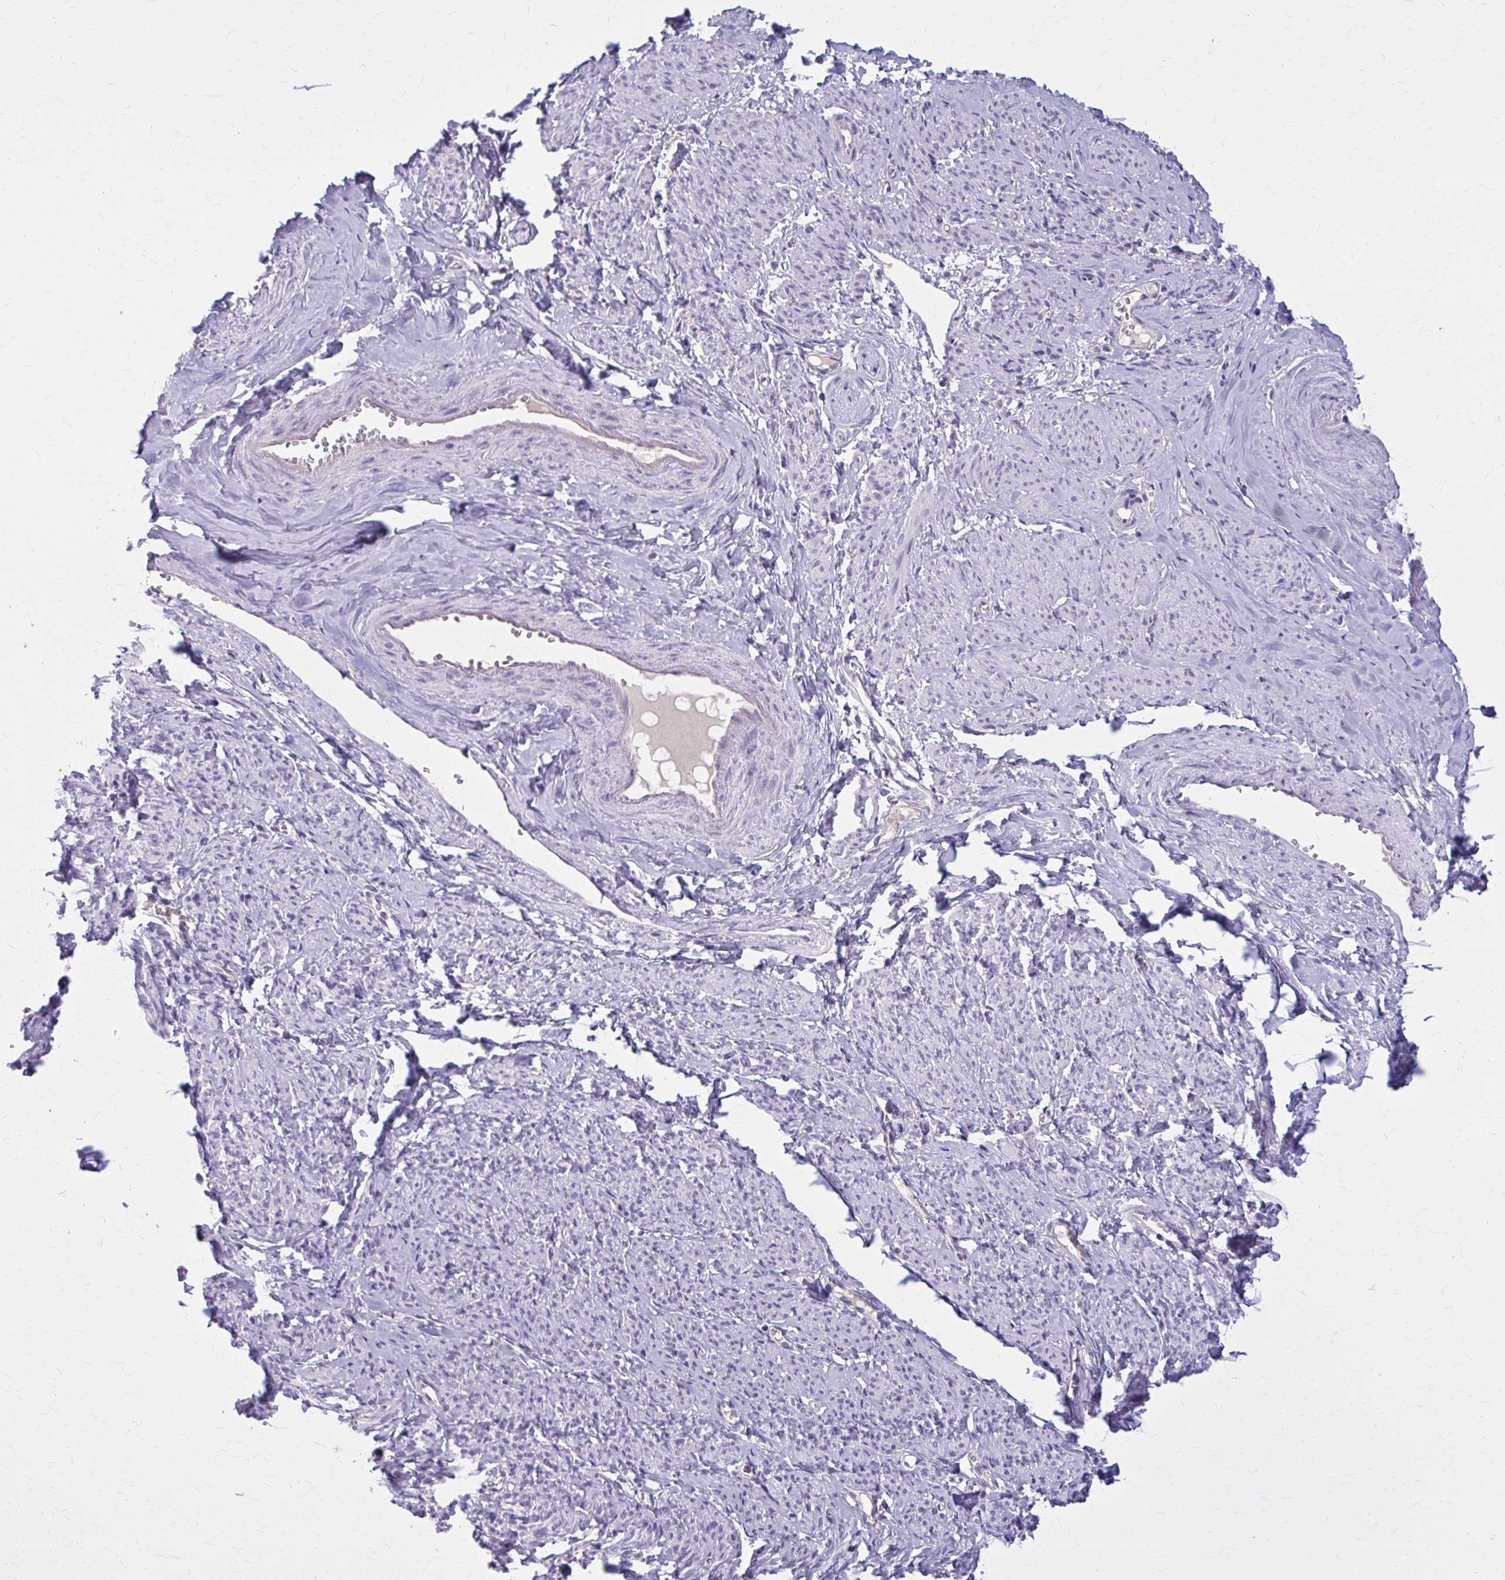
{"staining": {"intensity": "negative", "quantity": "none", "location": "none"}, "tissue": "smooth muscle", "cell_type": "Smooth muscle cells", "image_type": "normal", "snomed": [{"axis": "morphology", "description": "Normal tissue, NOS"}, {"axis": "topography", "description": "Smooth muscle"}], "caption": "An immunohistochemistry (IHC) micrograph of normal smooth muscle is shown. There is no staining in smooth muscle cells of smooth muscle.", "gene": "OR4A47", "patient": {"sex": "female", "age": 65}}